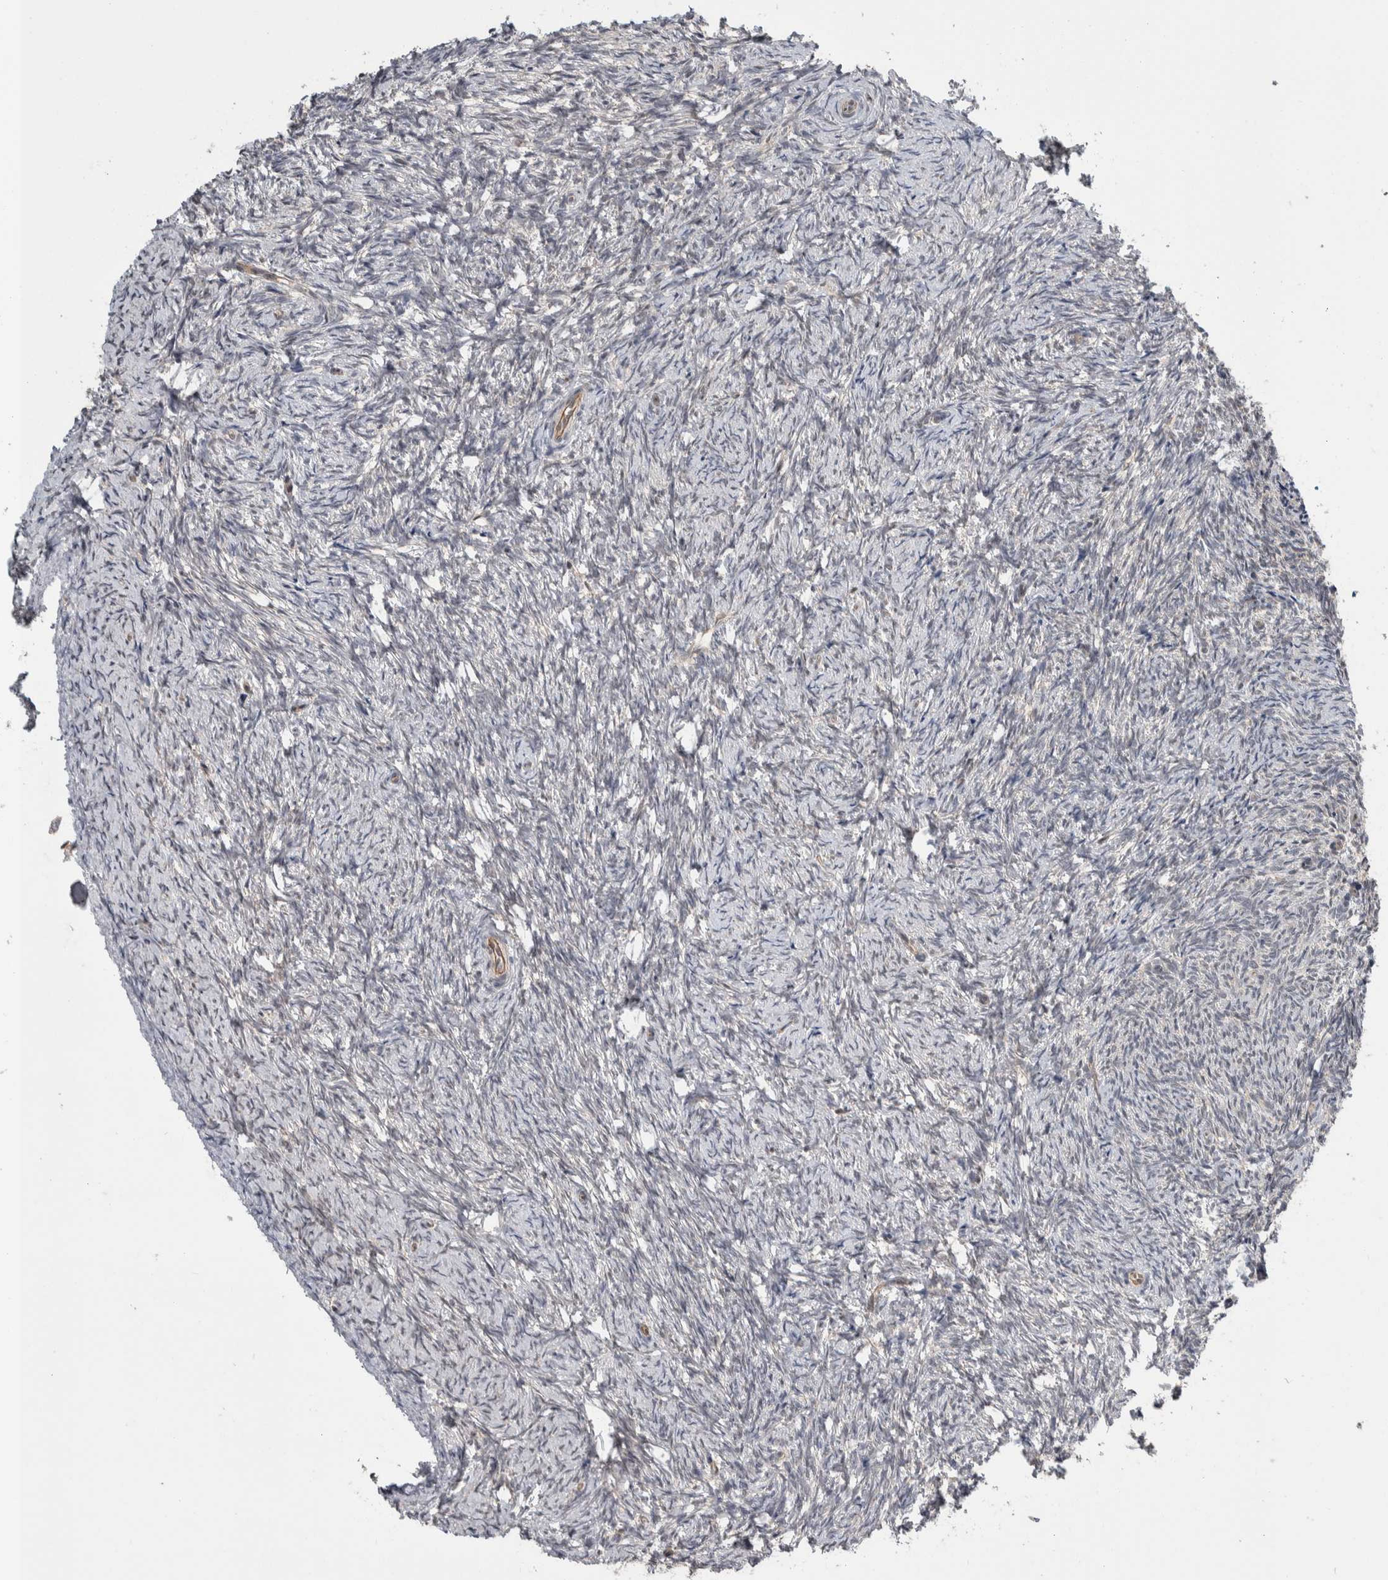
{"staining": {"intensity": "weak", "quantity": ">75%", "location": "nuclear"}, "tissue": "ovary", "cell_type": "Follicle cells", "image_type": "normal", "snomed": [{"axis": "morphology", "description": "Normal tissue, NOS"}, {"axis": "topography", "description": "Ovary"}], "caption": "Brown immunohistochemical staining in unremarkable ovary shows weak nuclear positivity in approximately >75% of follicle cells.", "gene": "PRDM4", "patient": {"sex": "female", "age": 41}}